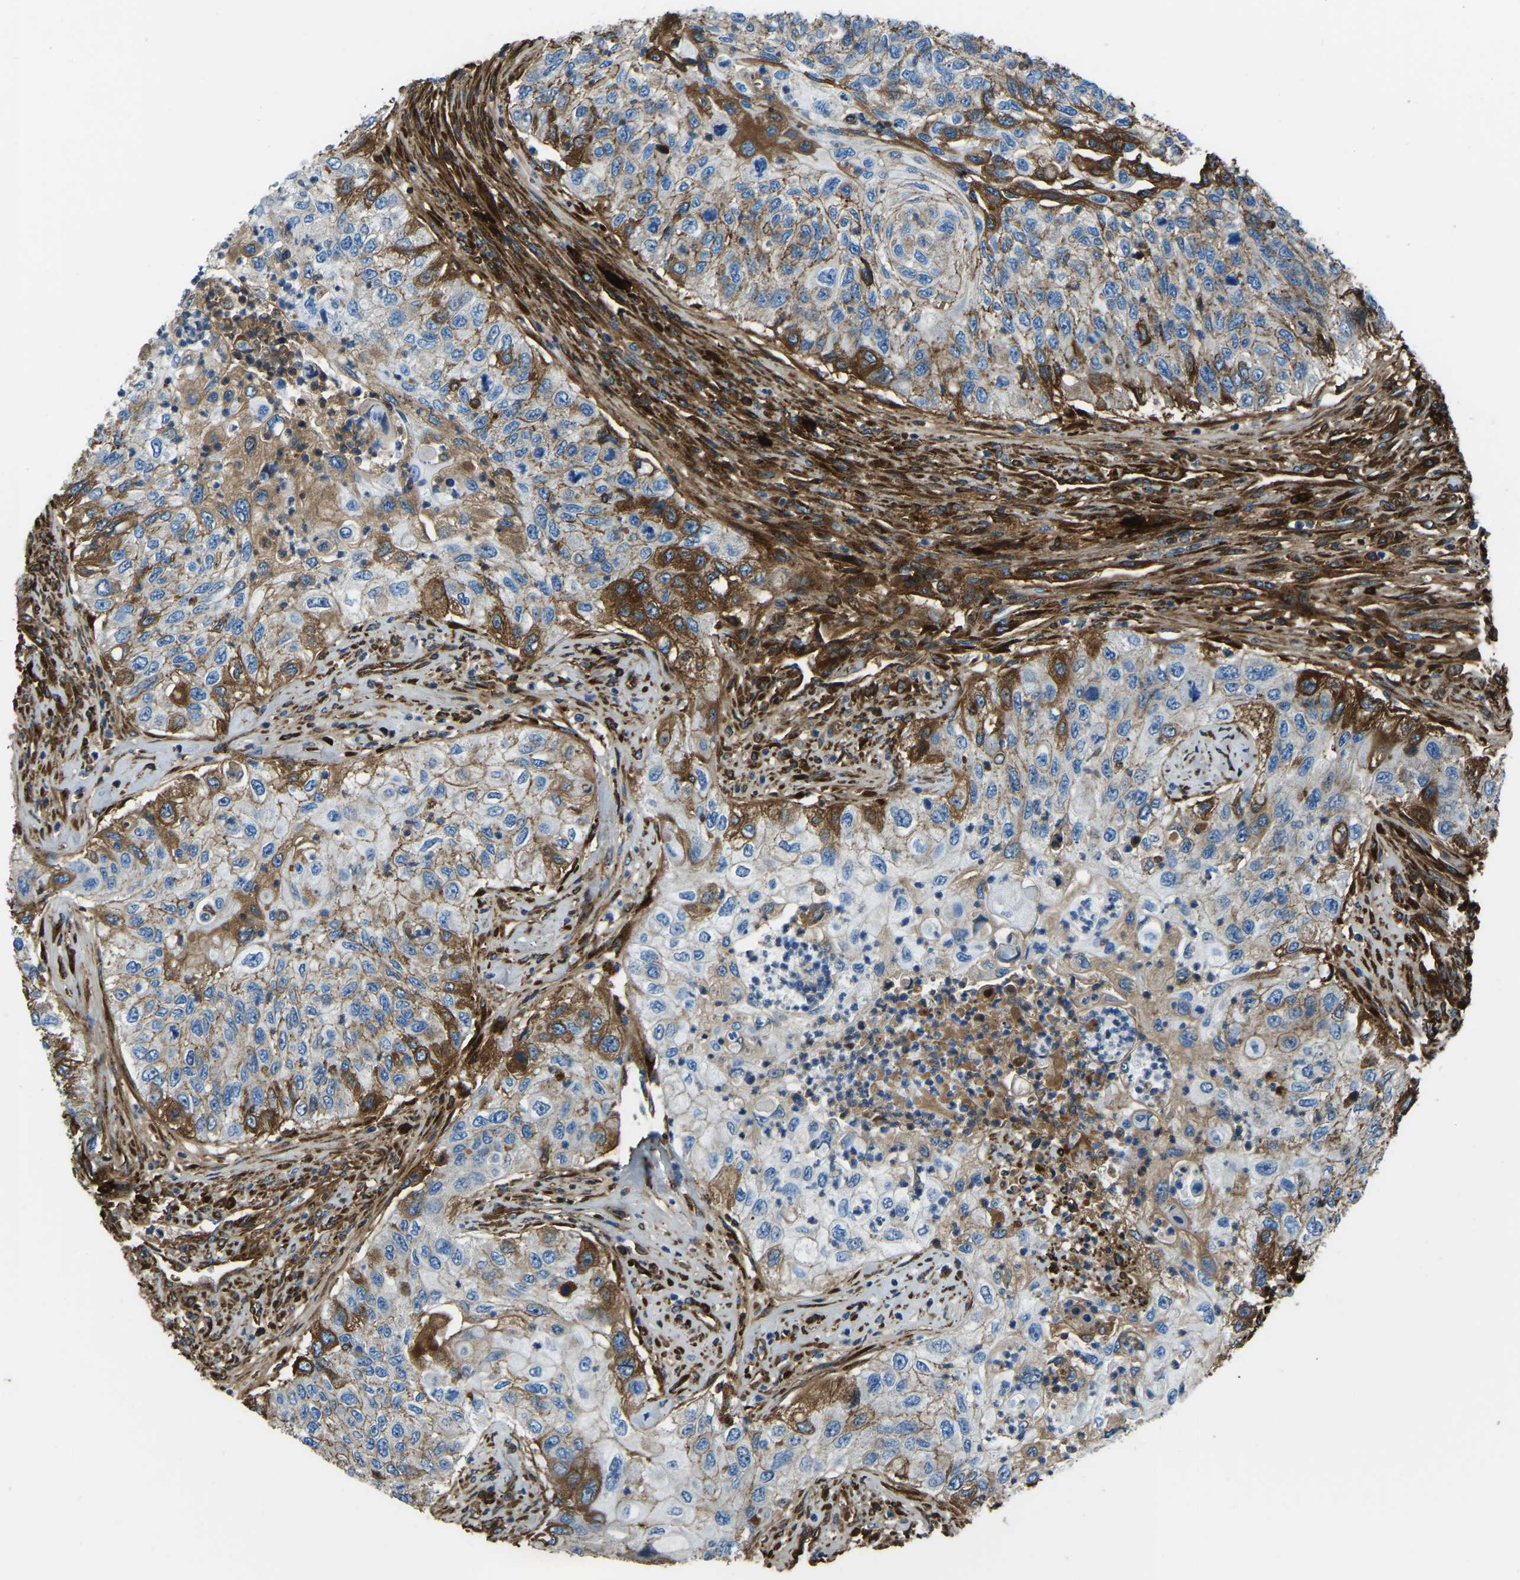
{"staining": {"intensity": "moderate", "quantity": "25%-75%", "location": "cytoplasmic/membranous"}, "tissue": "urothelial cancer", "cell_type": "Tumor cells", "image_type": "cancer", "snomed": [{"axis": "morphology", "description": "Urothelial carcinoma, High grade"}, {"axis": "topography", "description": "Urinary bladder"}], "caption": "Immunohistochemistry (IHC) of human urothelial carcinoma (high-grade) demonstrates medium levels of moderate cytoplasmic/membranous expression in approximately 25%-75% of tumor cells.", "gene": "COL3A1", "patient": {"sex": "female", "age": 60}}